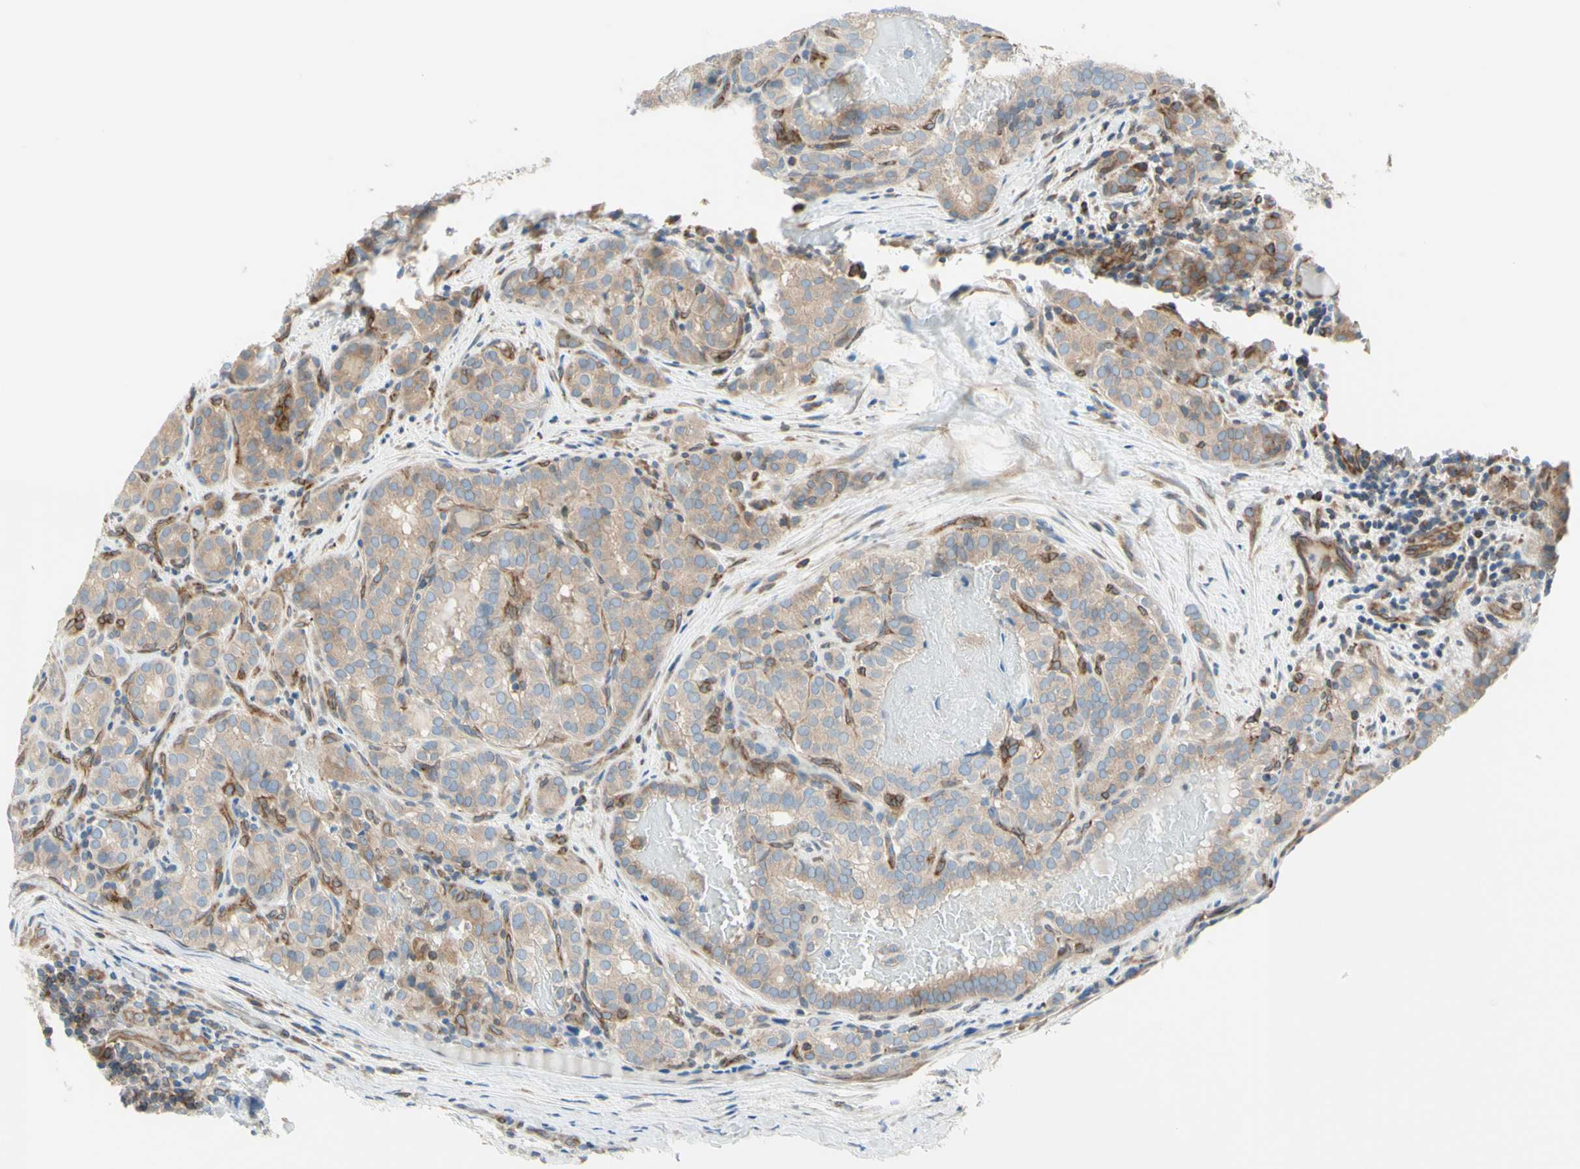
{"staining": {"intensity": "weak", "quantity": ">75%", "location": "cytoplasmic/membranous"}, "tissue": "thyroid cancer", "cell_type": "Tumor cells", "image_type": "cancer", "snomed": [{"axis": "morphology", "description": "Normal tissue, NOS"}, {"axis": "morphology", "description": "Papillary adenocarcinoma, NOS"}, {"axis": "topography", "description": "Thyroid gland"}], "caption": "Thyroid cancer (papillary adenocarcinoma) tissue exhibits weak cytoplasmic/membranous expression in about >75% of tumor cells, visualized by immunohistochemistry.", "gene": "TRAF2", "patient": {"sex": "female", "age": 30}}